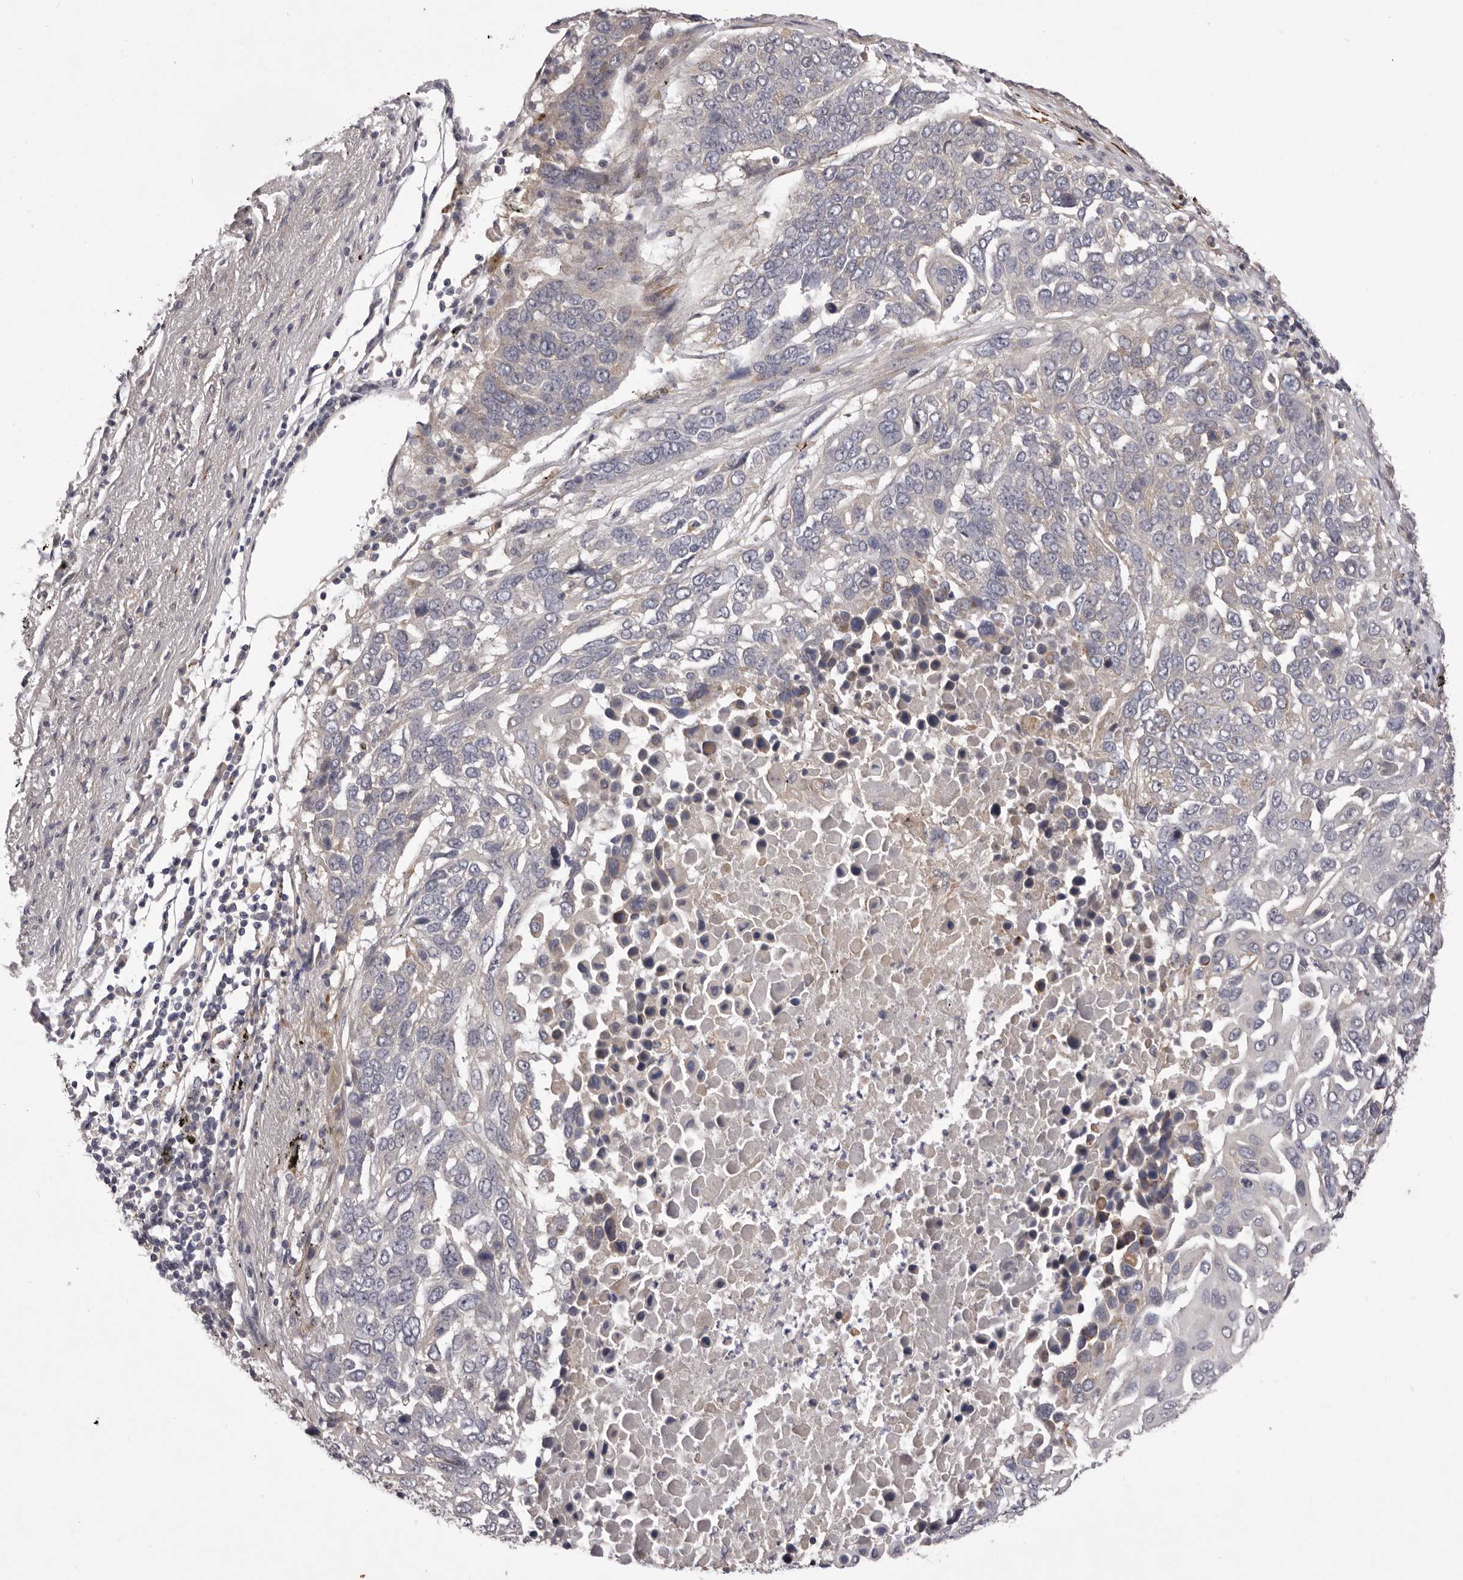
{"staining": {"intensity": "negative", "quantity": "none", "location": "none"}, "tissue": "lung cancer", "cell_type": "Tumor cells", "image_type": "cancer", "snomed": [{"axis": "morphology", "description": "Squamous cell carcinoma, NOS"}, {"axis": "topography", "description": "Lung"}], "caption": "Human lung cancer (squamous cell carcinoma) stained for a protein using IHC displays no positivity in tumor cells.", "gene": "PNRC1", "patient": {"sex": "male", "age": 66}}